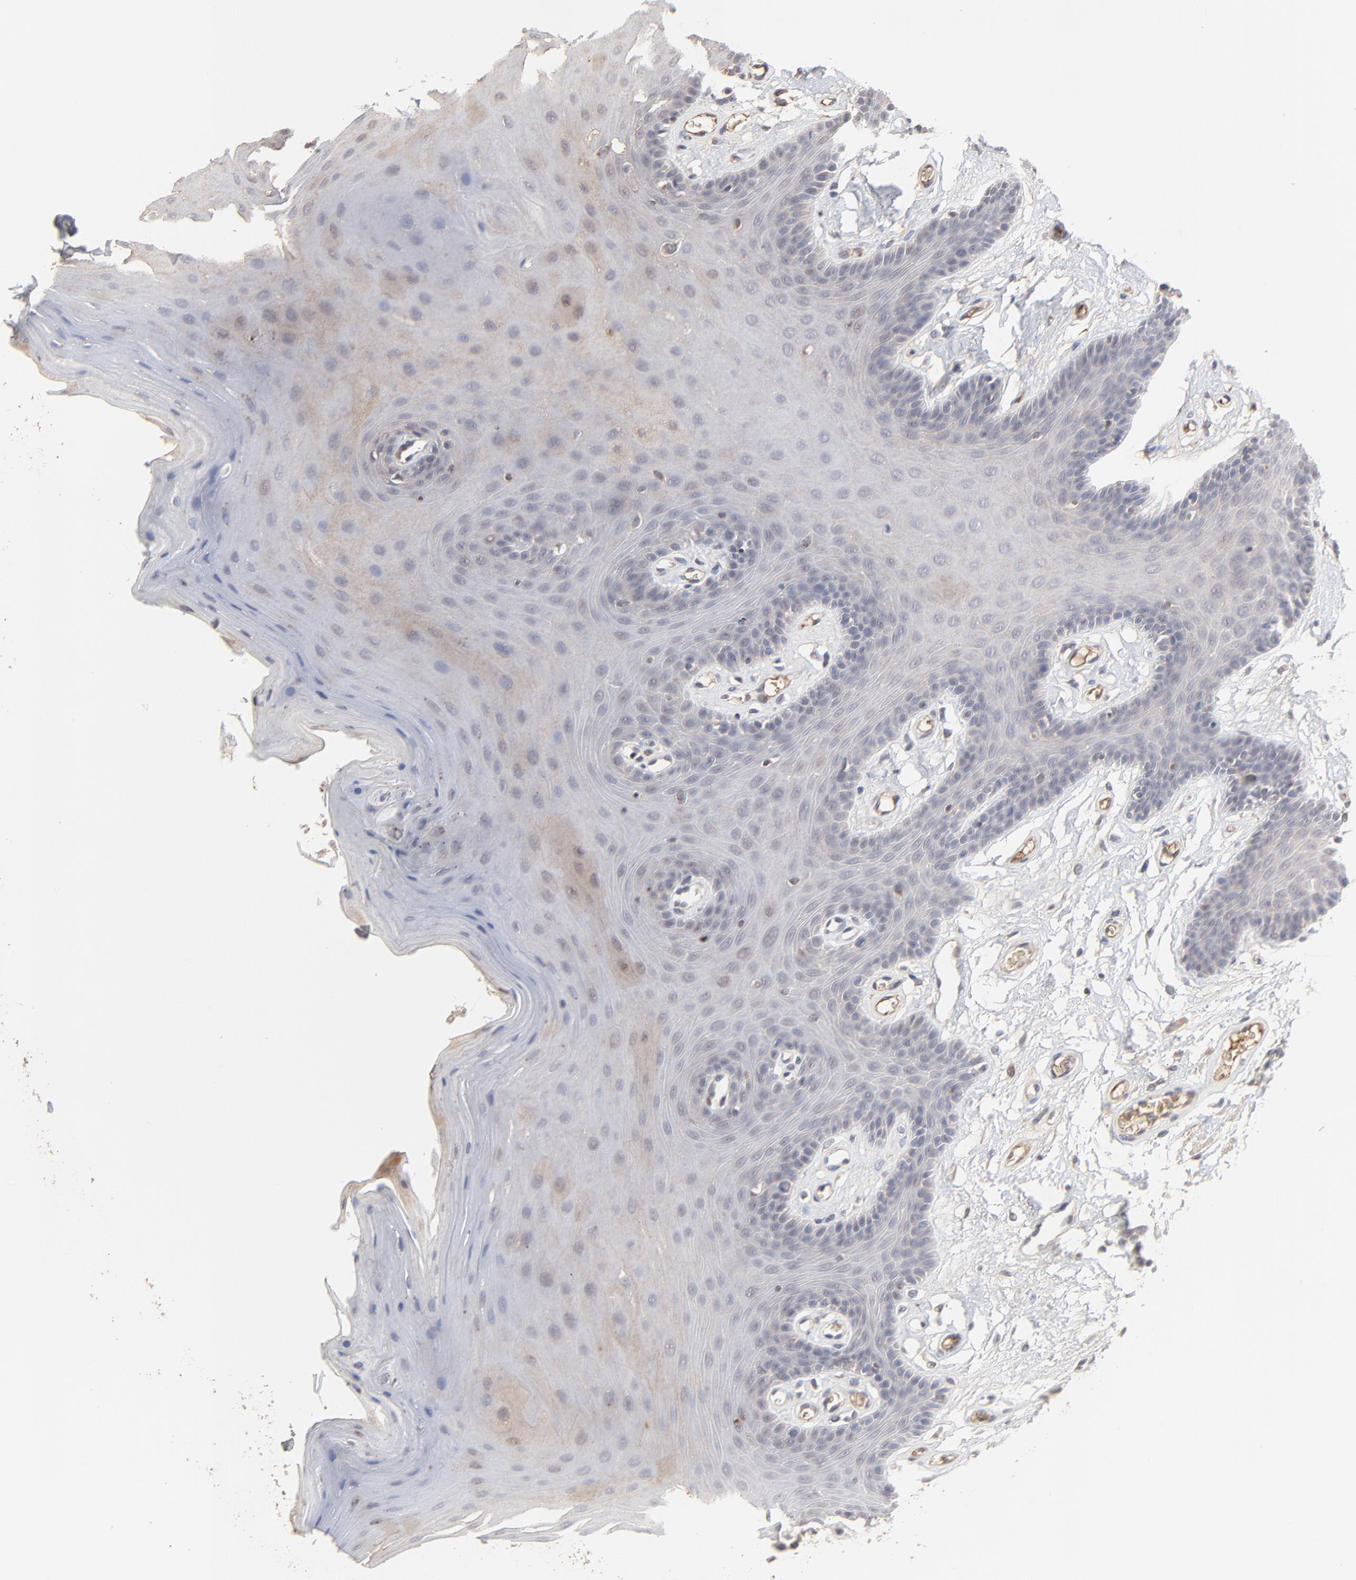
{"staining": {"intensity": "weak", "quantity": "<25%", "location": "cytoplasmic/membranous"}, "tissue": "oral mucosa", "cell_type": "Squamous epithelial cells", "image_type": "normal", "snomed": [{"axis": "morphology", "description": "Normal tissue, NOS"}, {"axis": "morphology", "description": "Squamous cell carcinoma, NOS"}, {"axis": "topography", "description": "Skeletal muscle"}, {"axis": "topography", "description": "Oral tissue"}, {"axis": "topography", "description": "Head-Neck"}], "caption": "The image demonstrates no significant staining in squamous epithelial cells of oral mucosa.", "gene": "VPREB3", "patient": {"sex": "male", "age": 71}}